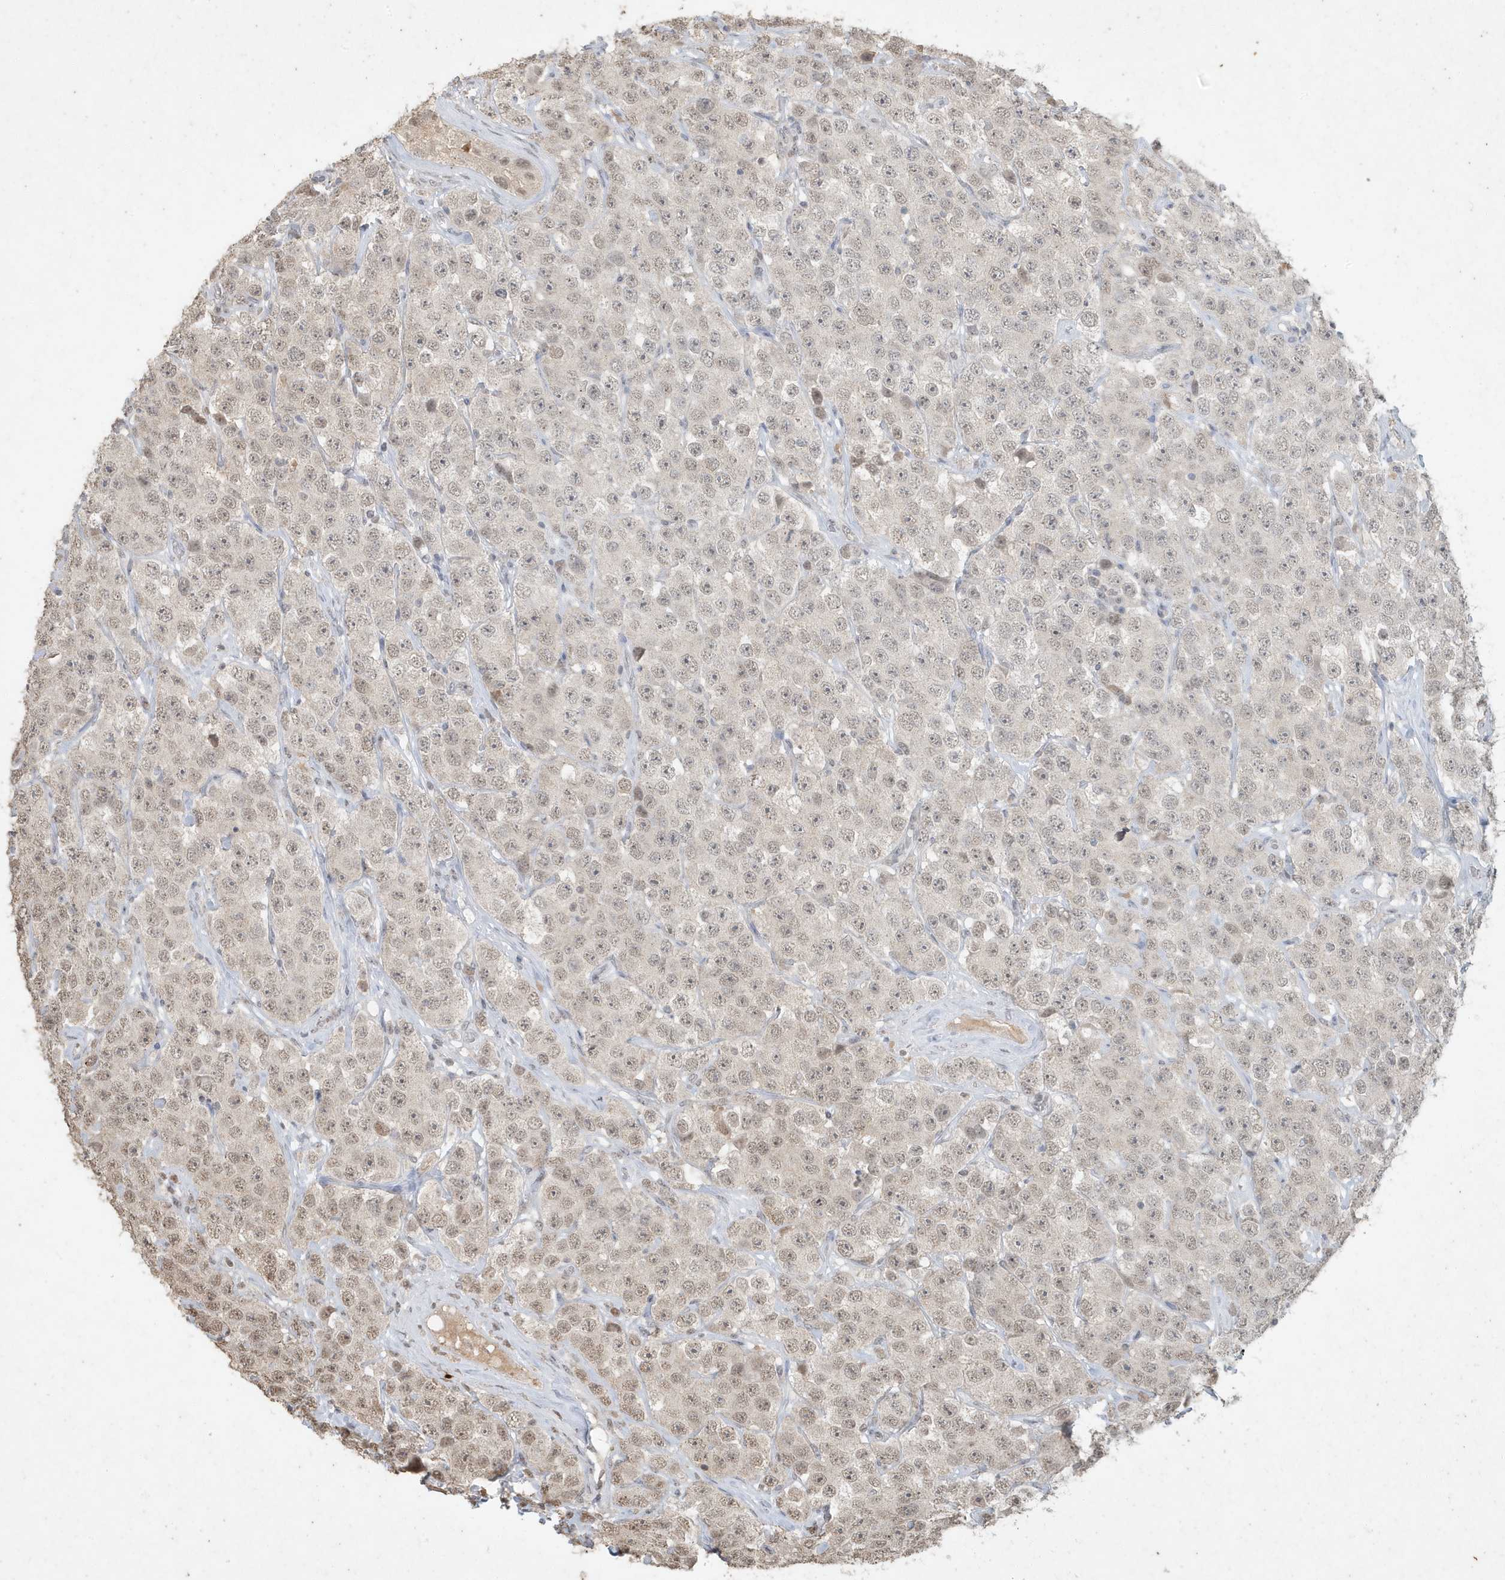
{"staining": {"intensity": "weak", "quantity": "25%-75%", "location": "nuclear"}, "tissue": "testis cancer", "cell_type": "Tumor cells", "image_type": "cancer", "snomed": [{"axis": "morphology", "description": "Seminoma, NOS"}, {"axis": "topography", "description": "Testis"}], "caption": "There is low levels of weak nuclear staining in tumor cells of testis cancer, as demonstrated by immunohistochemical staining (brown color).", "gene": "DEFA1", "patient": {"sex": "male", "age": 28}}